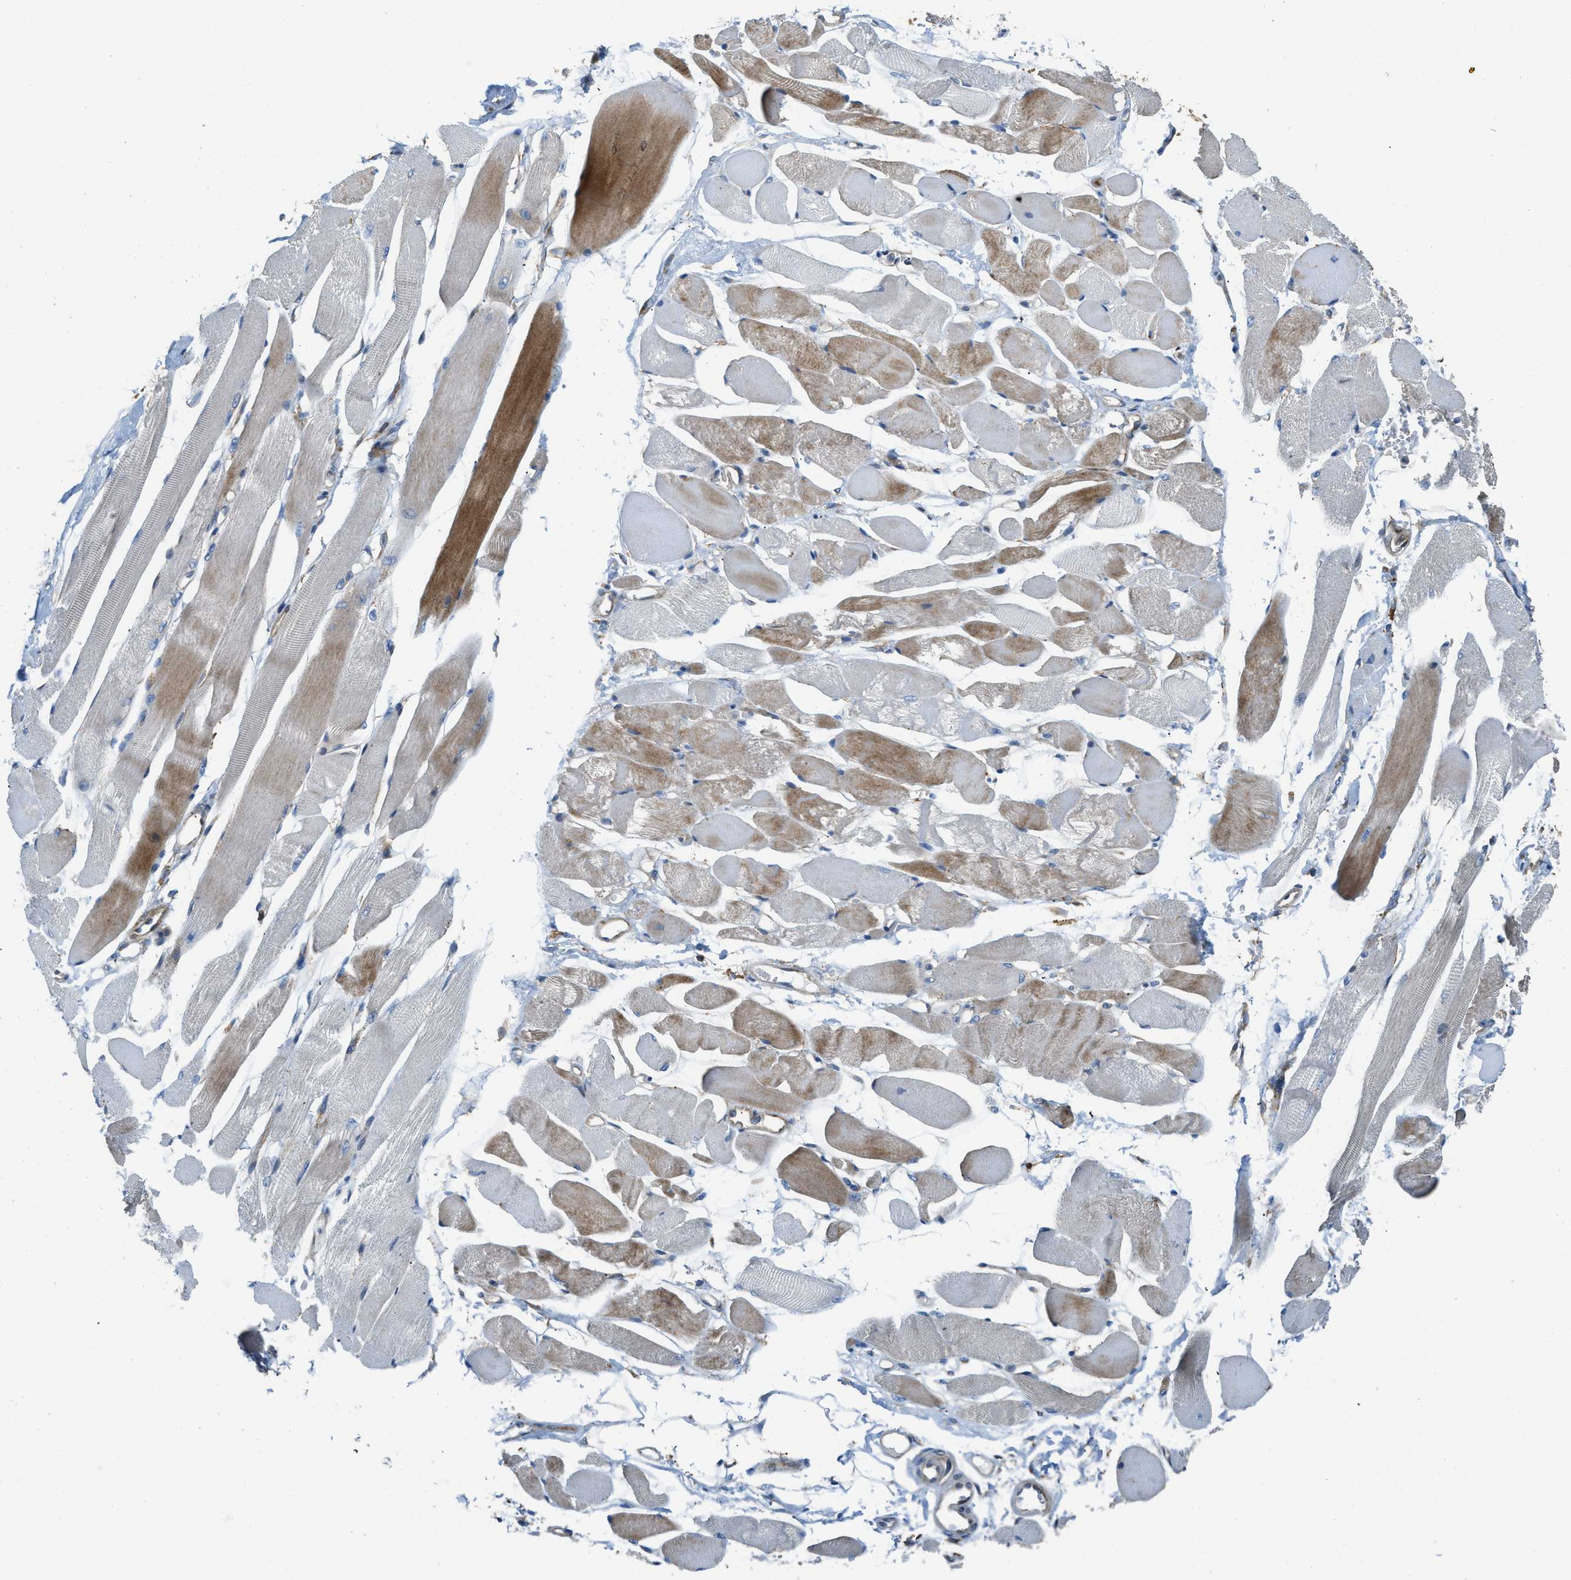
{"staining": {"intensity": "moderate", "quantity": "<25%", "location": "cytoplasmic/membranous"}, "tissue": "skeletal muscle", "cell_type": "Myocytes", "image_type": "normal", "snomed": [{"axis": "morphology", "description": "Normal tissue, NOS"}, {"axis": "topography", "description": "Skeletal muscle"}, {"axis": "topography", "description": "Peripheral nerve tissue"}], "caption": "The image reveals staining of normal skeletal muscle, revealing moderate cytoplasmic/membranous protein positivity (brown color) within myocytes. (DAB IHC with brightfield microscopy, high magnification).", "gene": "TMEM68", "patient": {"sex": "female", "age": 84}}